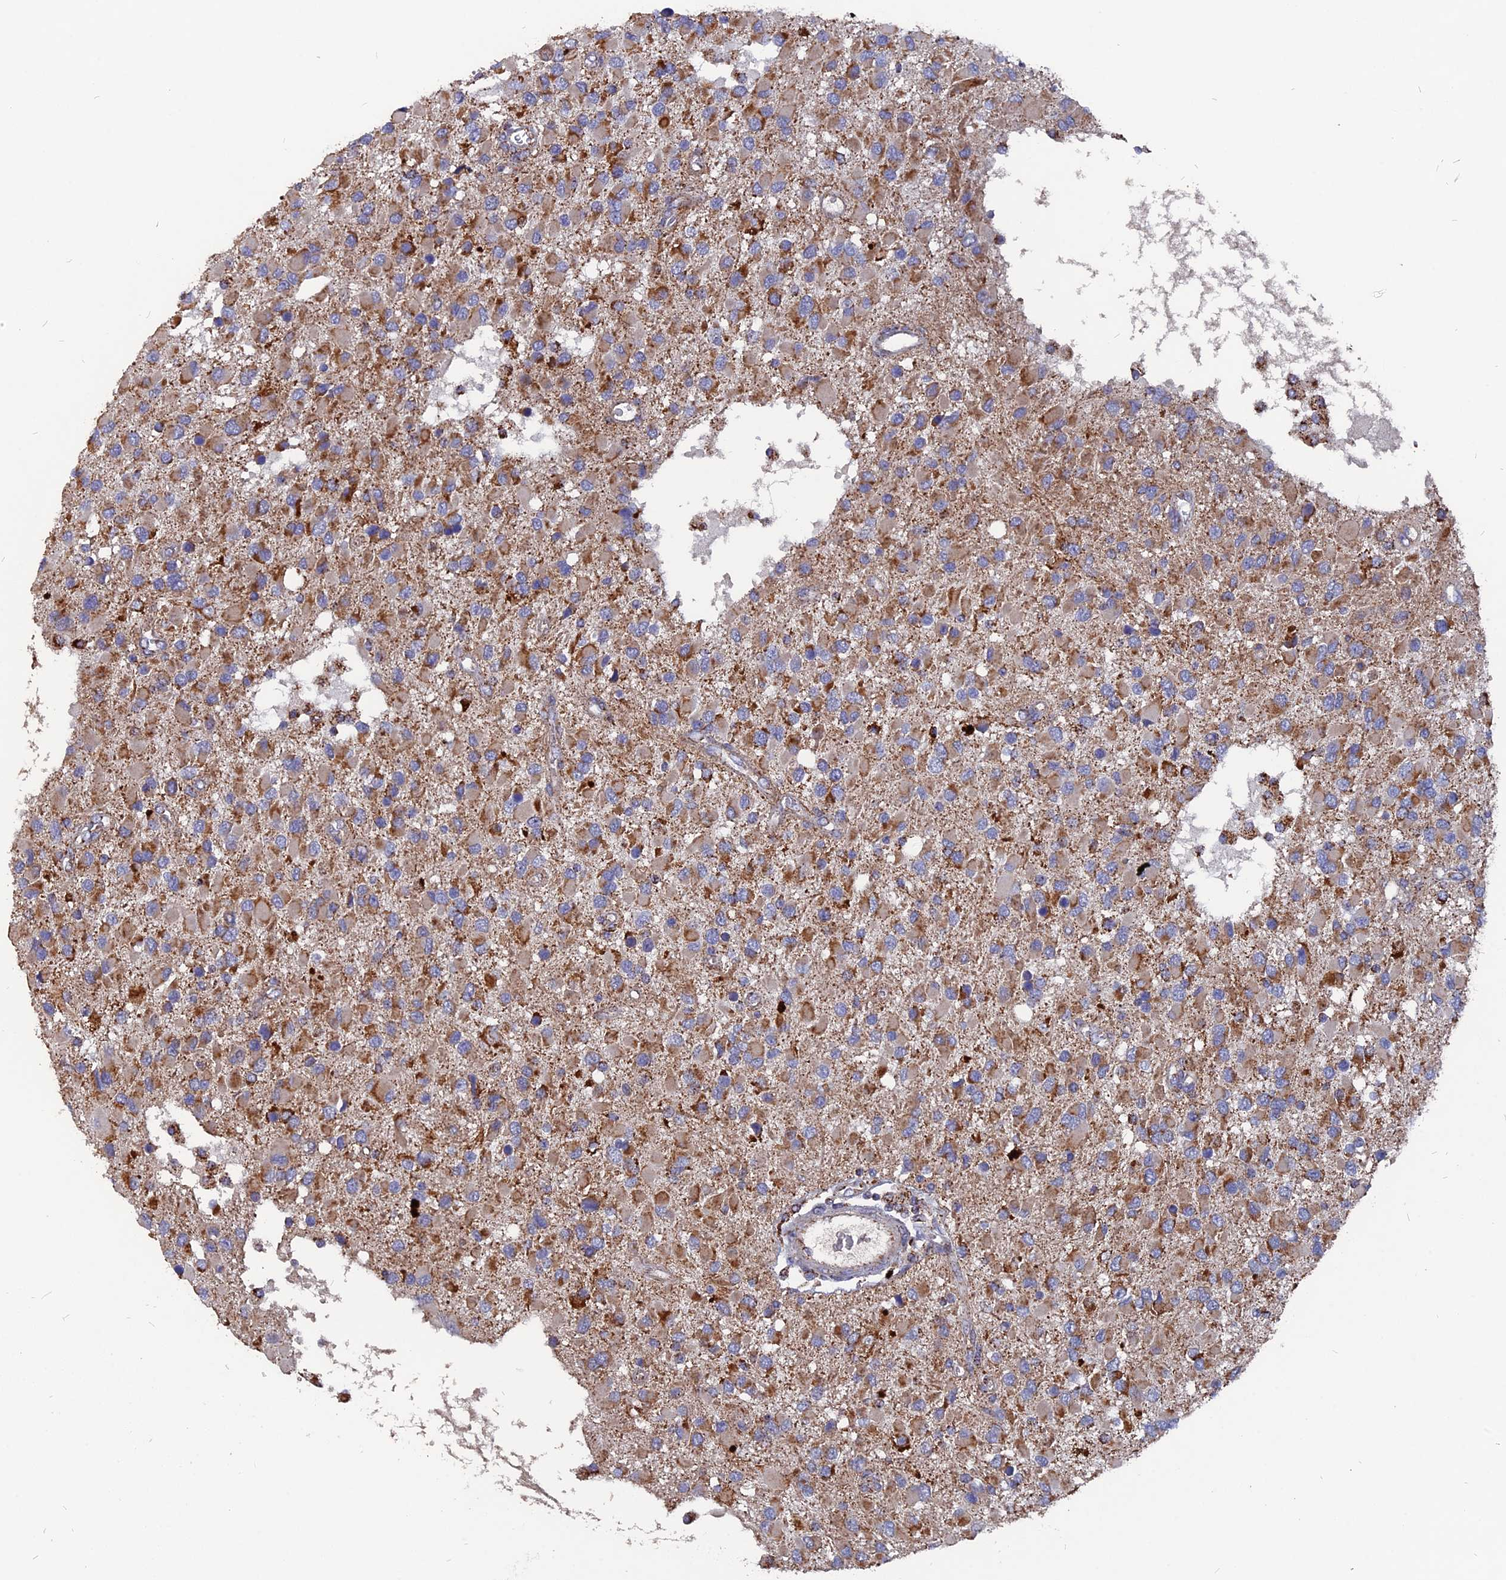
{"staining": {"intensity": "moderate", "quantity": "25%-75%", "location": "cytoplasmic/membranous"}, "tissue": "glioma", "cell_type": "Tumor cells", "image_type": "cancer", "snomed": [{"axis": "morphology", "description": "Glioma, malignant, High grade"}, {"axis": "topography", "description": "Brain"}], "caption": "DAB immunohistochemical staining of human glioma reveals moderate cytoplasmic/membranous protein expression in approximately 25%-75% of tumor cells.", "gene": "TGFA", "patient": {"sex": "male", "age": 53}}